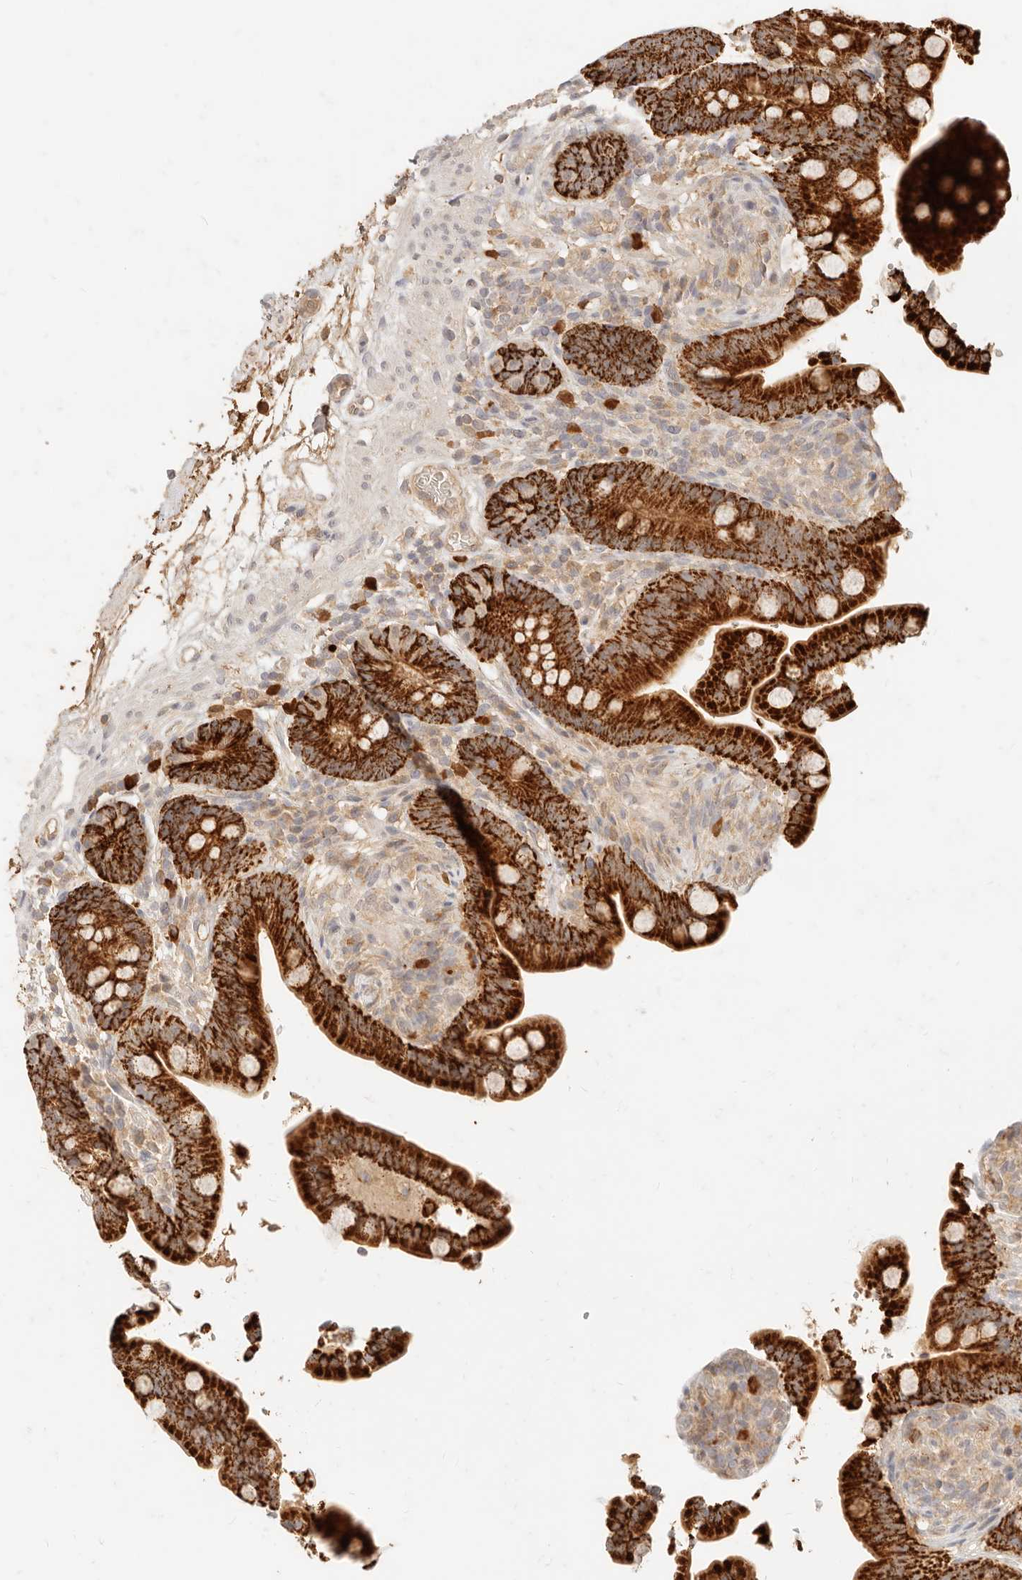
{"staining": {"intensity": "negative", "quantity": "none", "location": "none"}, "tissue": "colon", "cell_type": "Endothelial cells", "image_type": "normal", "snomed": [{"axis": "morphology", "description": "Normal tissue, NOS"}, {"axis": "topography", "description": "Smooth muscle"}, {"axis": "topography", "description": "Colon"}], "caption": "DAB (3,3'-diaminobenzidine) immunohistochemical staining of benign human colon shows no significant staining in endothelial cells.", "gene": "TMTC2", "patient": {"sex": "male", "age": 73}}